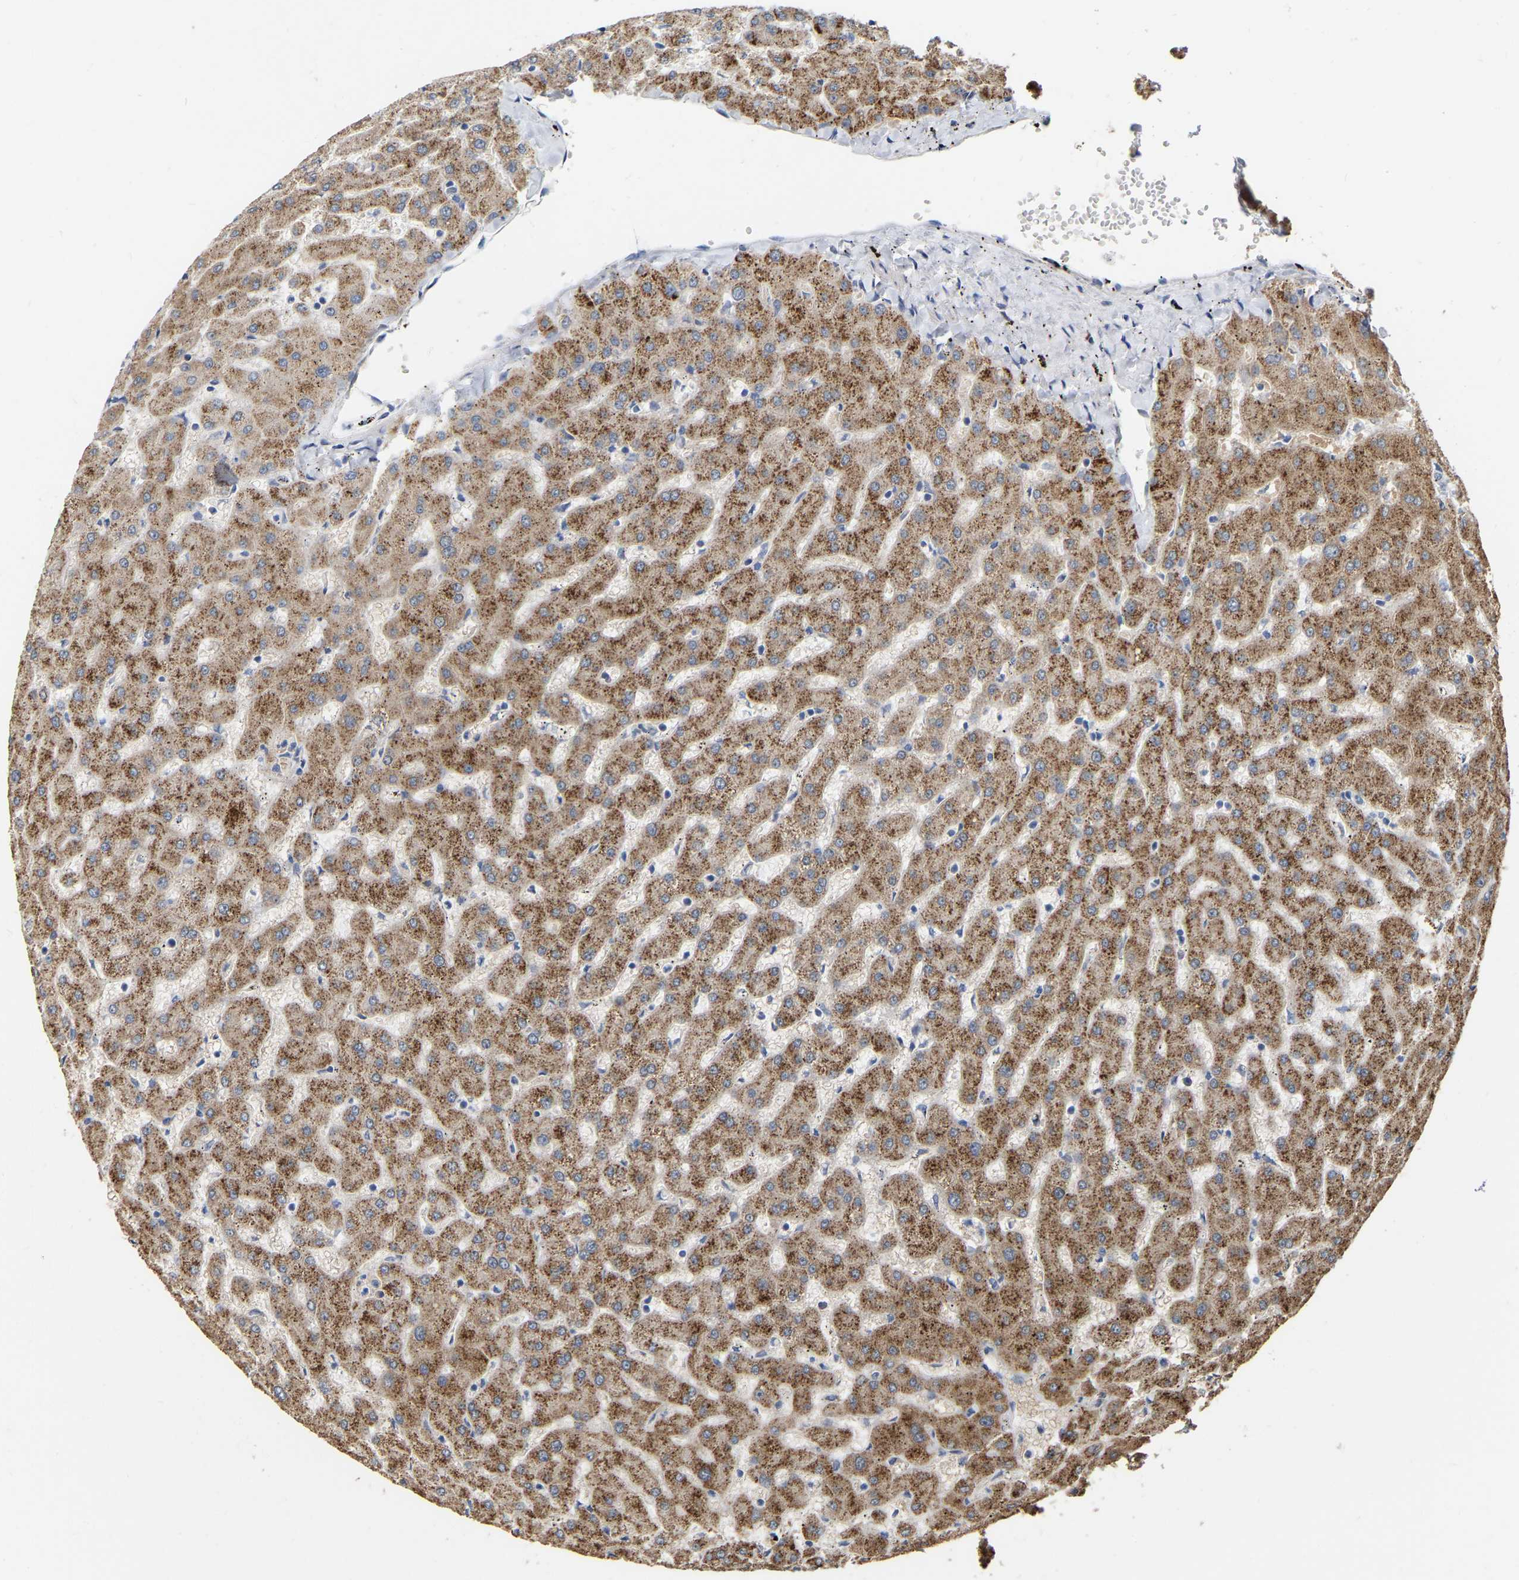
{"staining": {"intensity": "negative", "quantity": "none", "location": "none"}, "tissue": "liver", "cell_type": "Cholangiocytes", "image_type": "normal", "snomed": [{"axis": "morphology", "description": "Normal tissue, NOS"}, {"axis": "topography", "description": "Liver"}], "caption": "High power microscopy image of an immunohistochemistry (IHC) image of normal liver, revealing no significant expression in cholangiocytes.", "gene": "SSH1", "patient": {"sex": "female", "age": 63}}